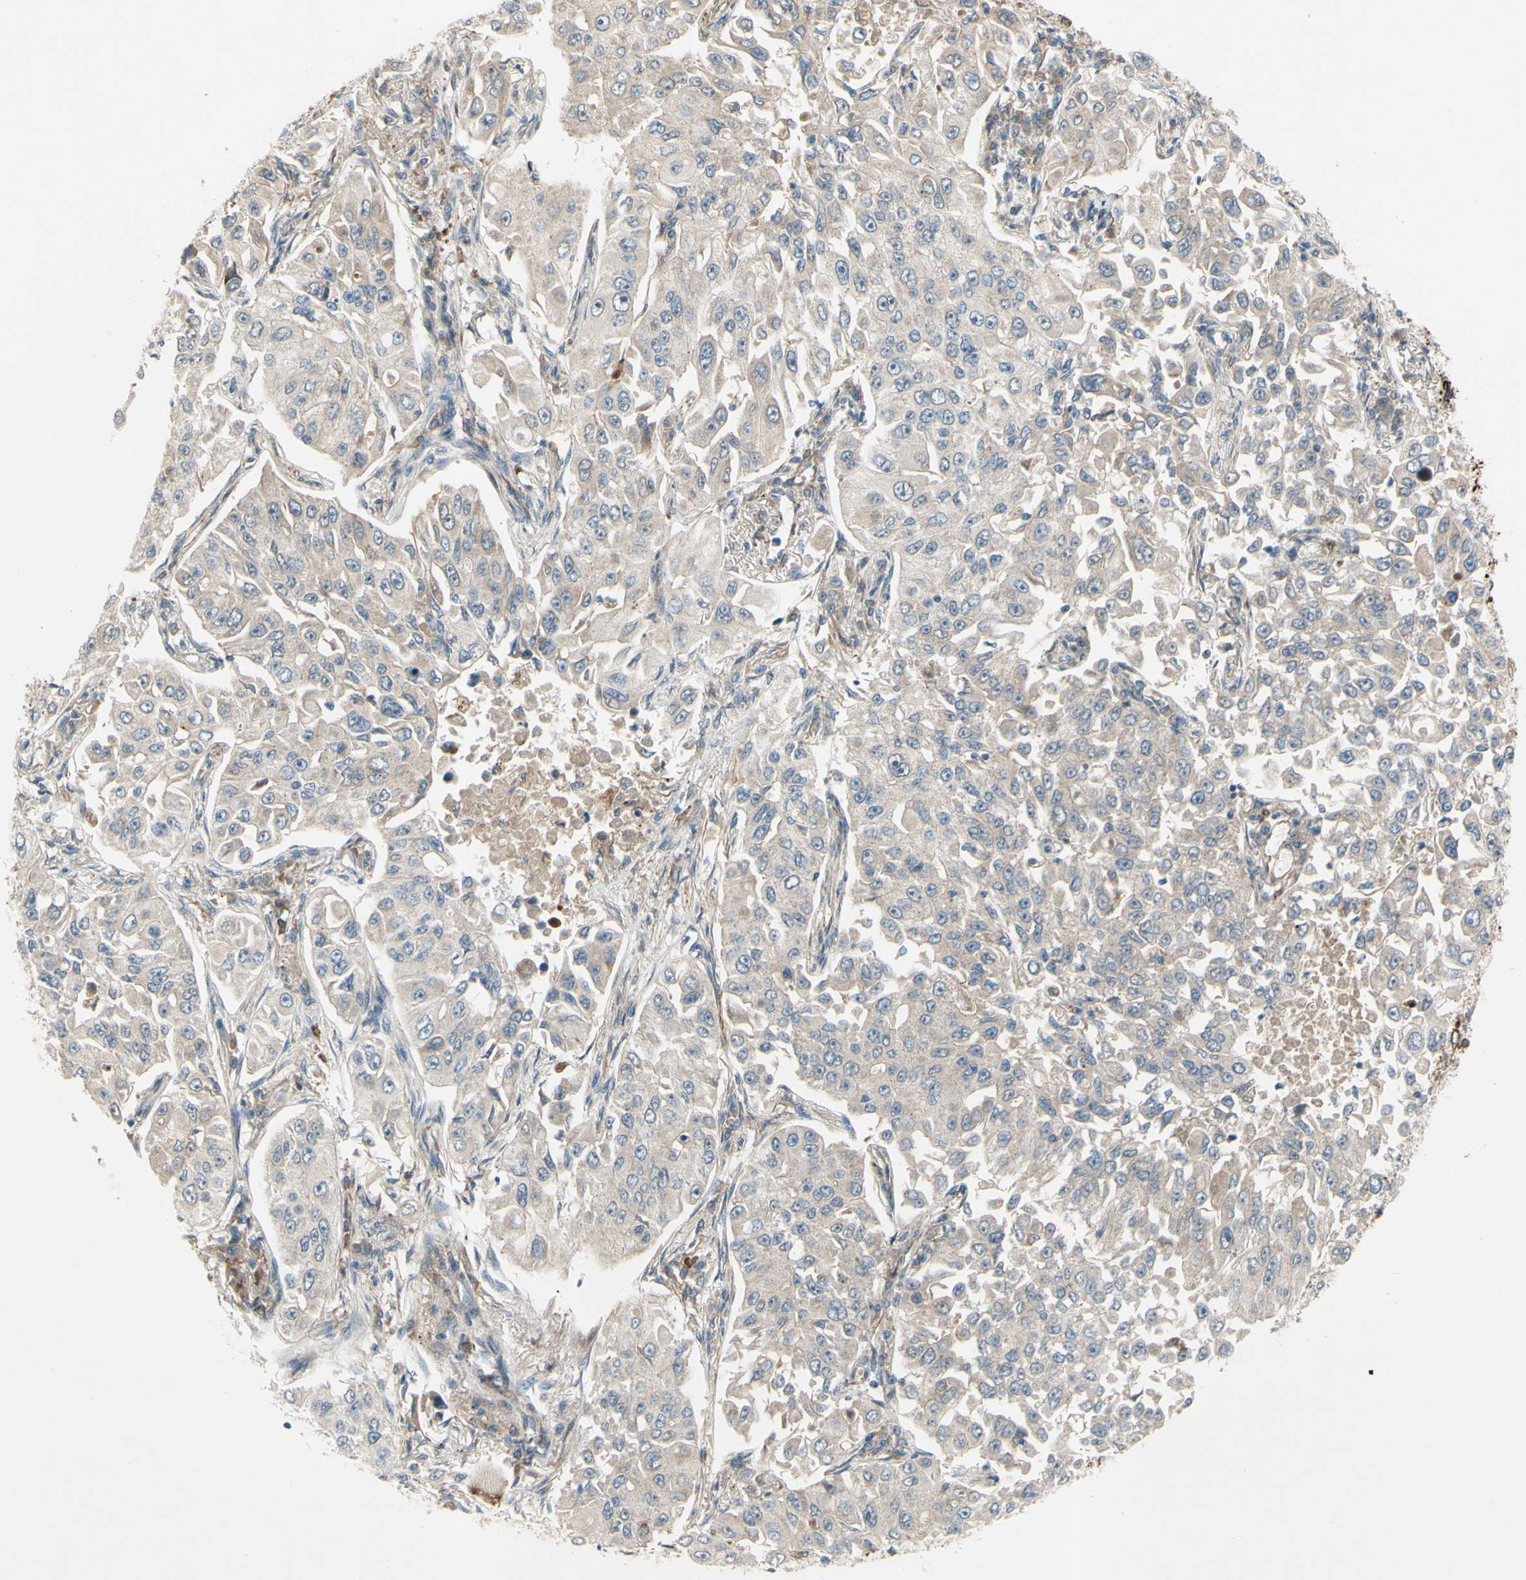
{"staining": {"intensity": "negative", "quantity": "none", "location": "none"}, "tissue": "lung cancer", "cell_type": "Tumor cells", "image_type": "cancer", "snomed": [{"axis": "morphology", "description": "Adenocarcinoma, NOS"}, {"axis": "topography", "description": "Lung"}], "caption": "IHC photomicrograph of neoplastic tissue: human adenocarcinoma (lung) stained with DAB (3,3'-diaminobenzidine) reveals no significant protein expression in tumor cells.", "gene": "FGFR2", "patient": {"sex": "male", "age": 84}}